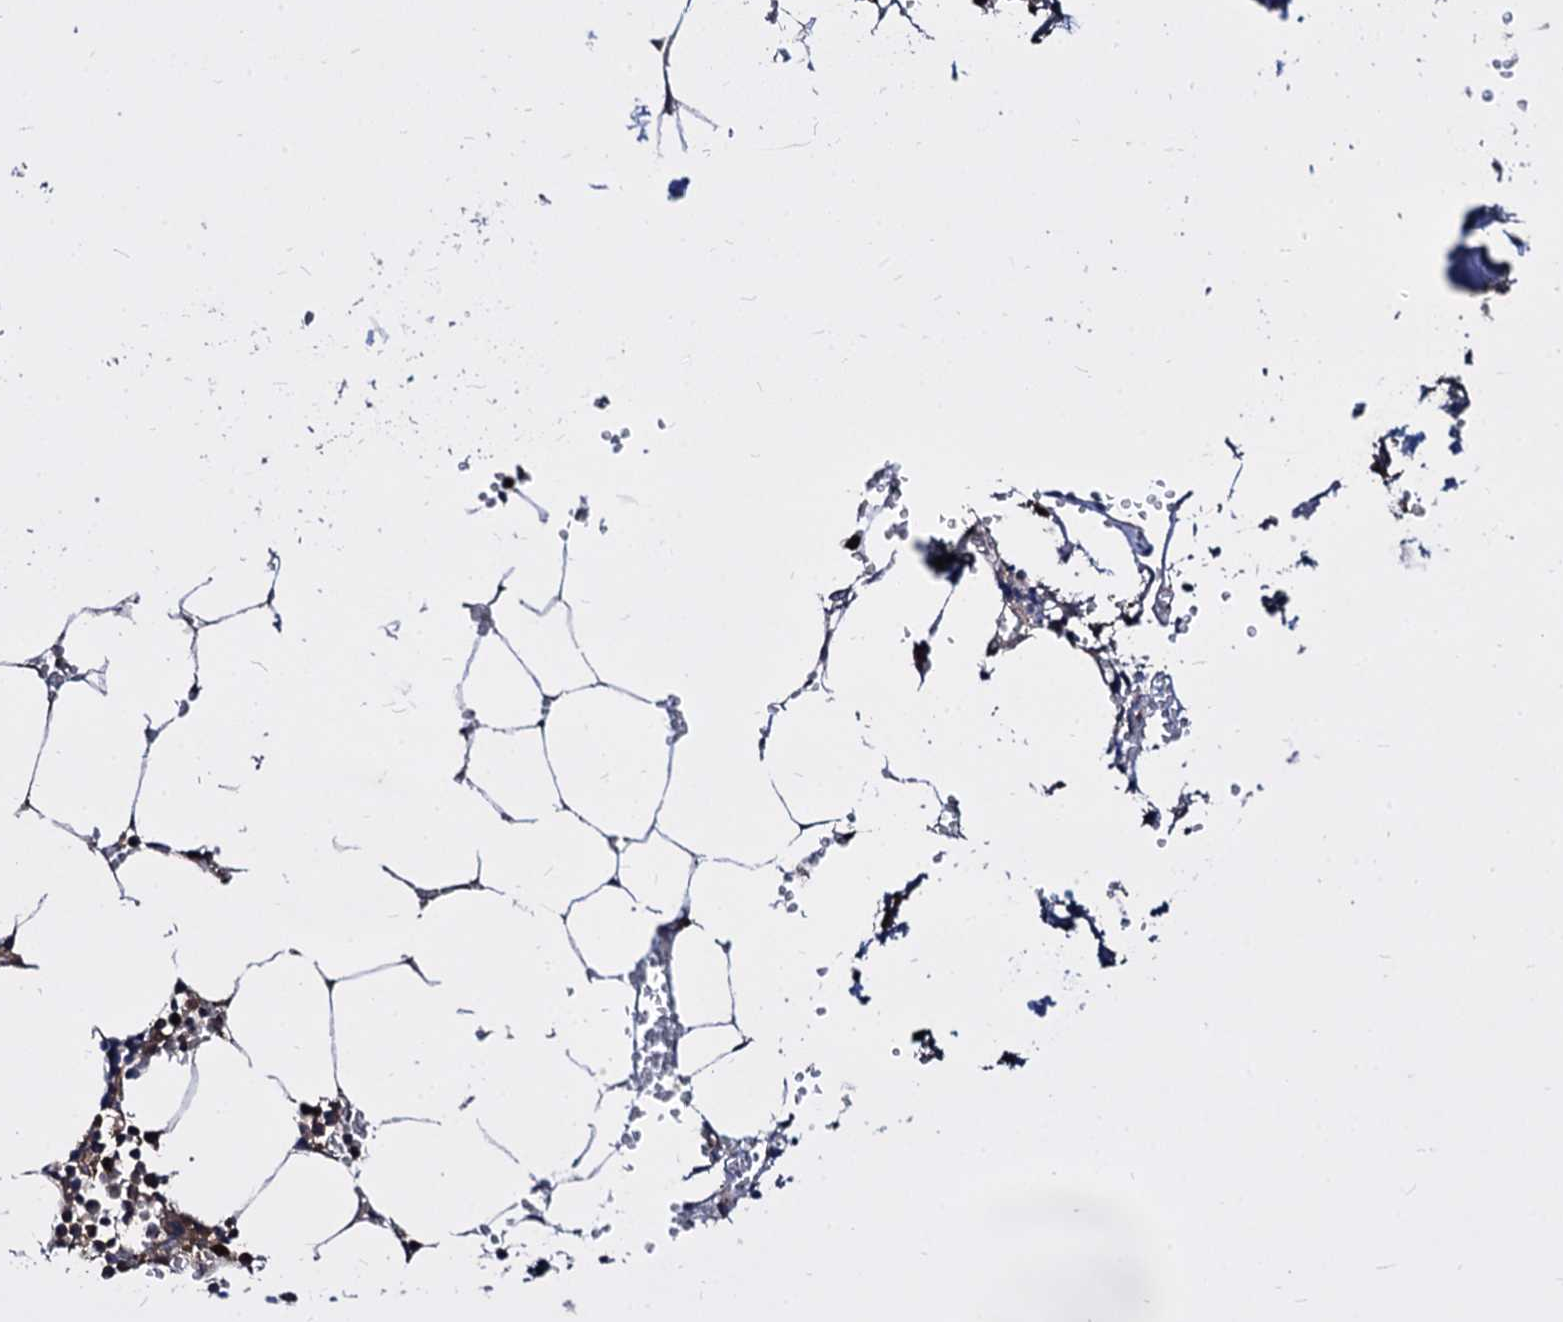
{"staining": {"intensity": "moderate", "quantity": "25%-75%", "location": "cytoplasmic/membranous"}, "tissue": "bone marrow", "cell_type": "Hematopoietic cells", "image_type": "normal", "snomed": [{"axis": "morphology", "description": "Normal tissue, NOS"}, {"axis": "topography", "description": "Bone marrow"}], "caption": "Protein analysis of benign bone marrow reveals moderate cytoplasmic/membranous staining in approximately 25%-75% of hematopoietic cells. Using DAB (brown) and hematoxylin (blue) stains, captured at high magnification using brightfield microscopy.", "gene": "NME1", "patient": {"sex": "male", "age": 70}}